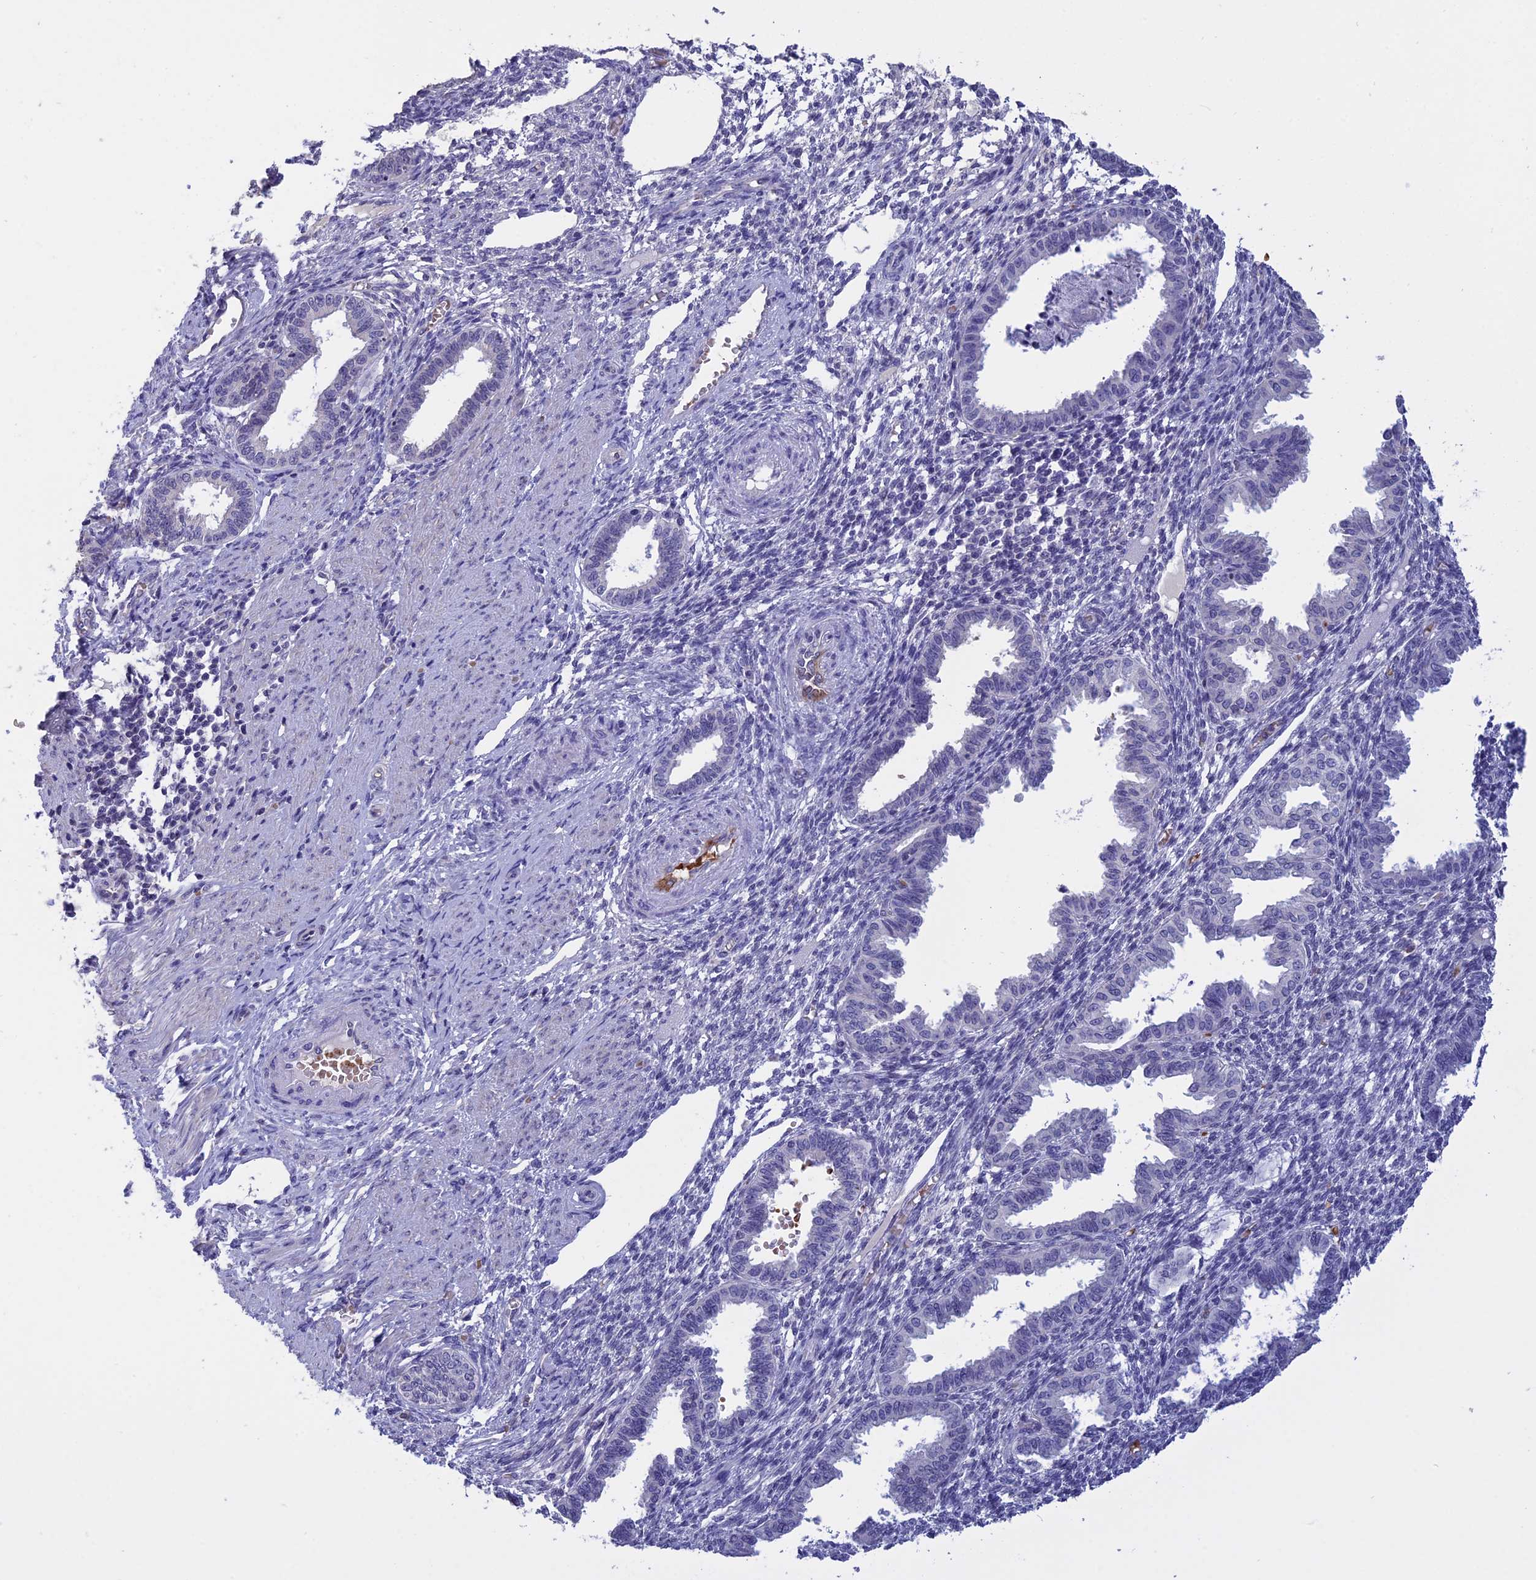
{"staining": {"intensity": "negative", "quantity": "none", "location": "none"}, "tissue": "endometrium", "cell_type": "Cells in endometrial stroma", "image_type": "normal", "snomed": [{"axis": "morphology", "description": "Normal tissue, NOS"}, {"axis": "topography", "description": "Endometrium"}], "caption": "This is a micrograph of immunohistochemistry staining of normal endometrium, which shows no staining in cells in endometrial stroma. The staining is performed using DAB brown chromogen with nuclei counter-stained in using hematoxylin.", "gene": "KNOP1", "patient": {"sex": "female", "age": 33}}